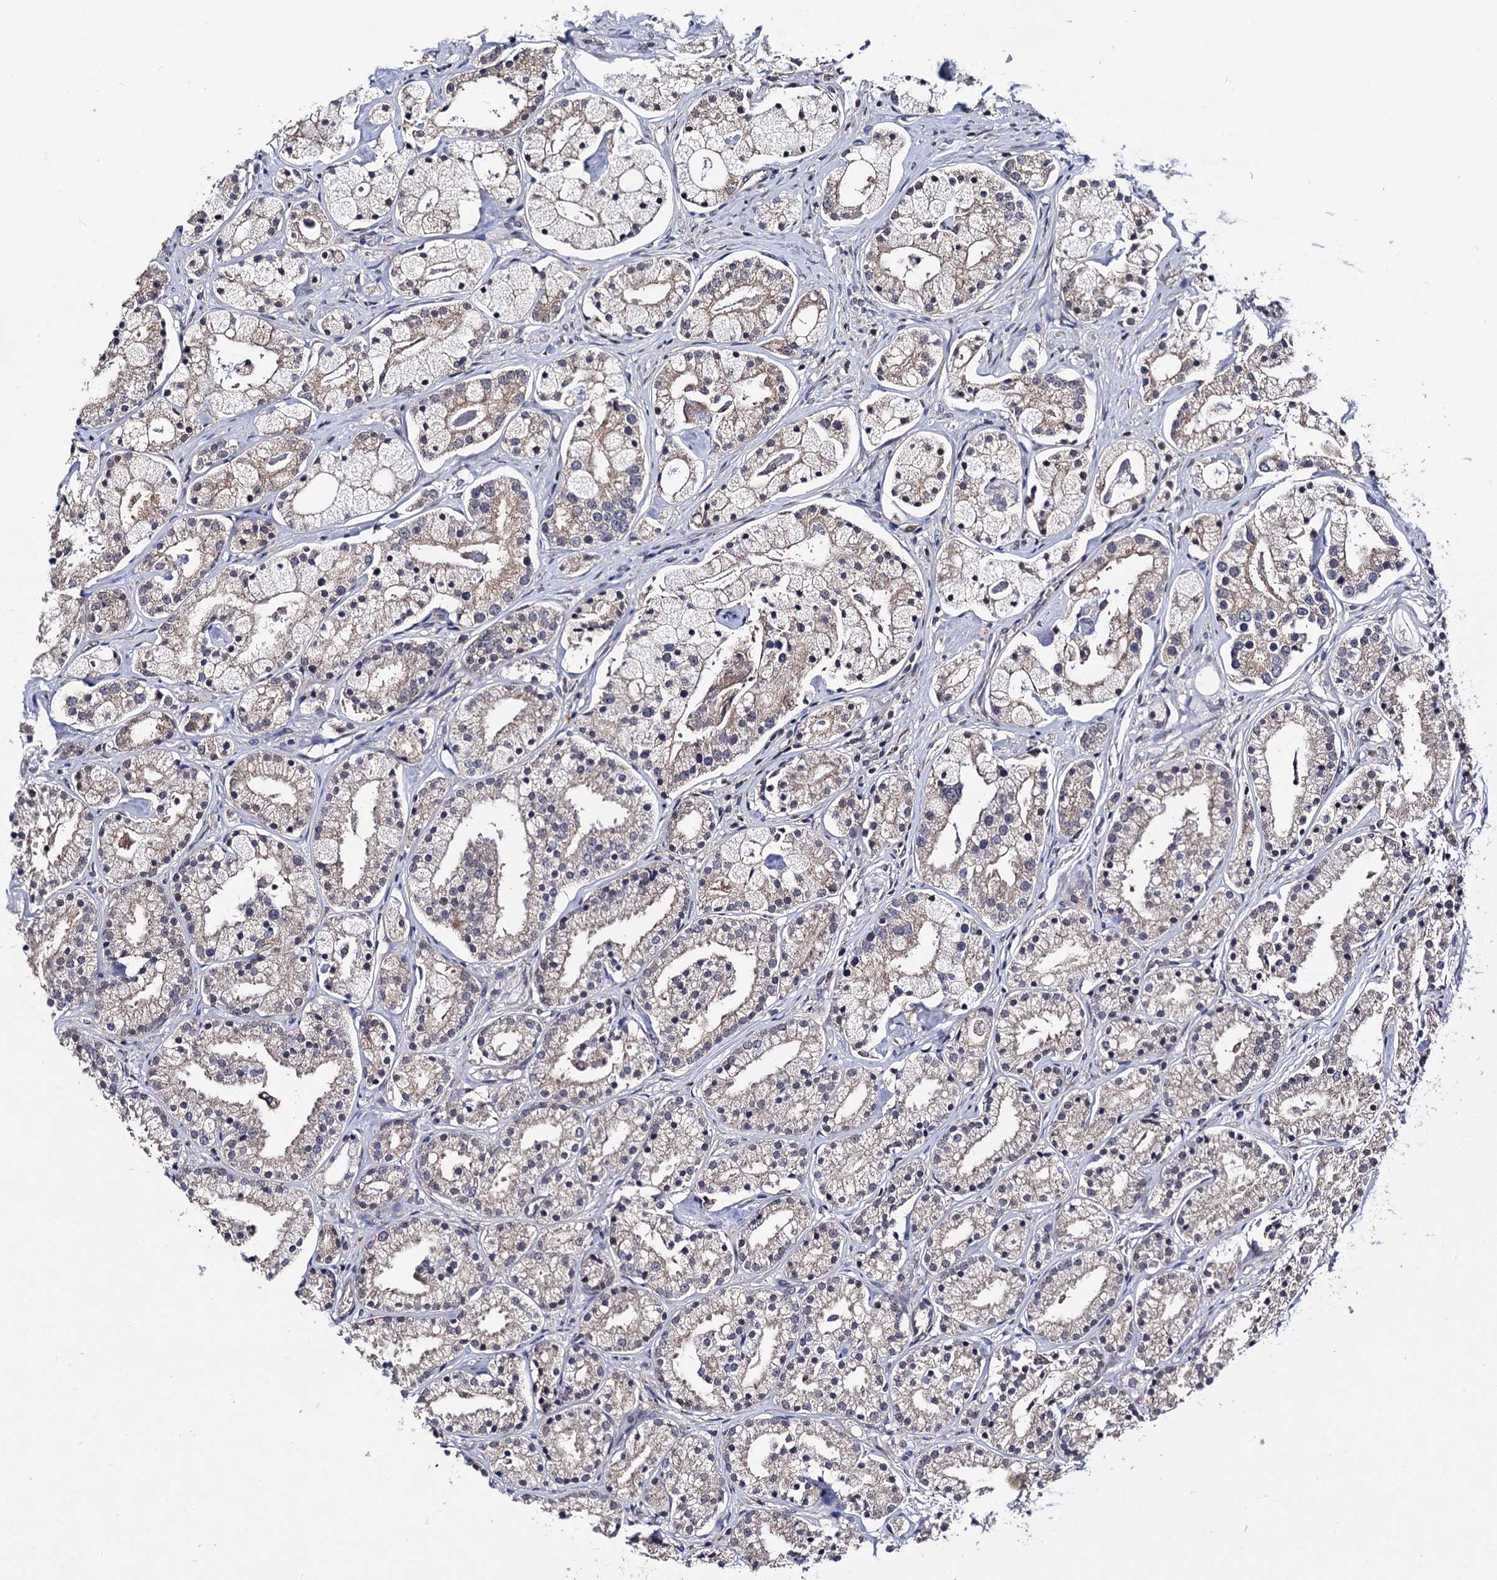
{"staining": {"intensity": "weak", "quantity": "<25%", "location": "cytoplasmic/membranous"}, "tissue": "prostate cancer", "cell_type": "Tumor cells", "image_type": "cancer", "snomed": [{"axis": "morphology", "description": "Adenocarcinoma, High grade"}, {"axis": "topography", "description": "Prostate"}], "caption": "The histopathology image reveals no significant staining in tumor cells of prostate cancer (high-grade adenocarcinoma).", "gene": "VPS37D", "patient": {"sex": "male", "age": 69}}